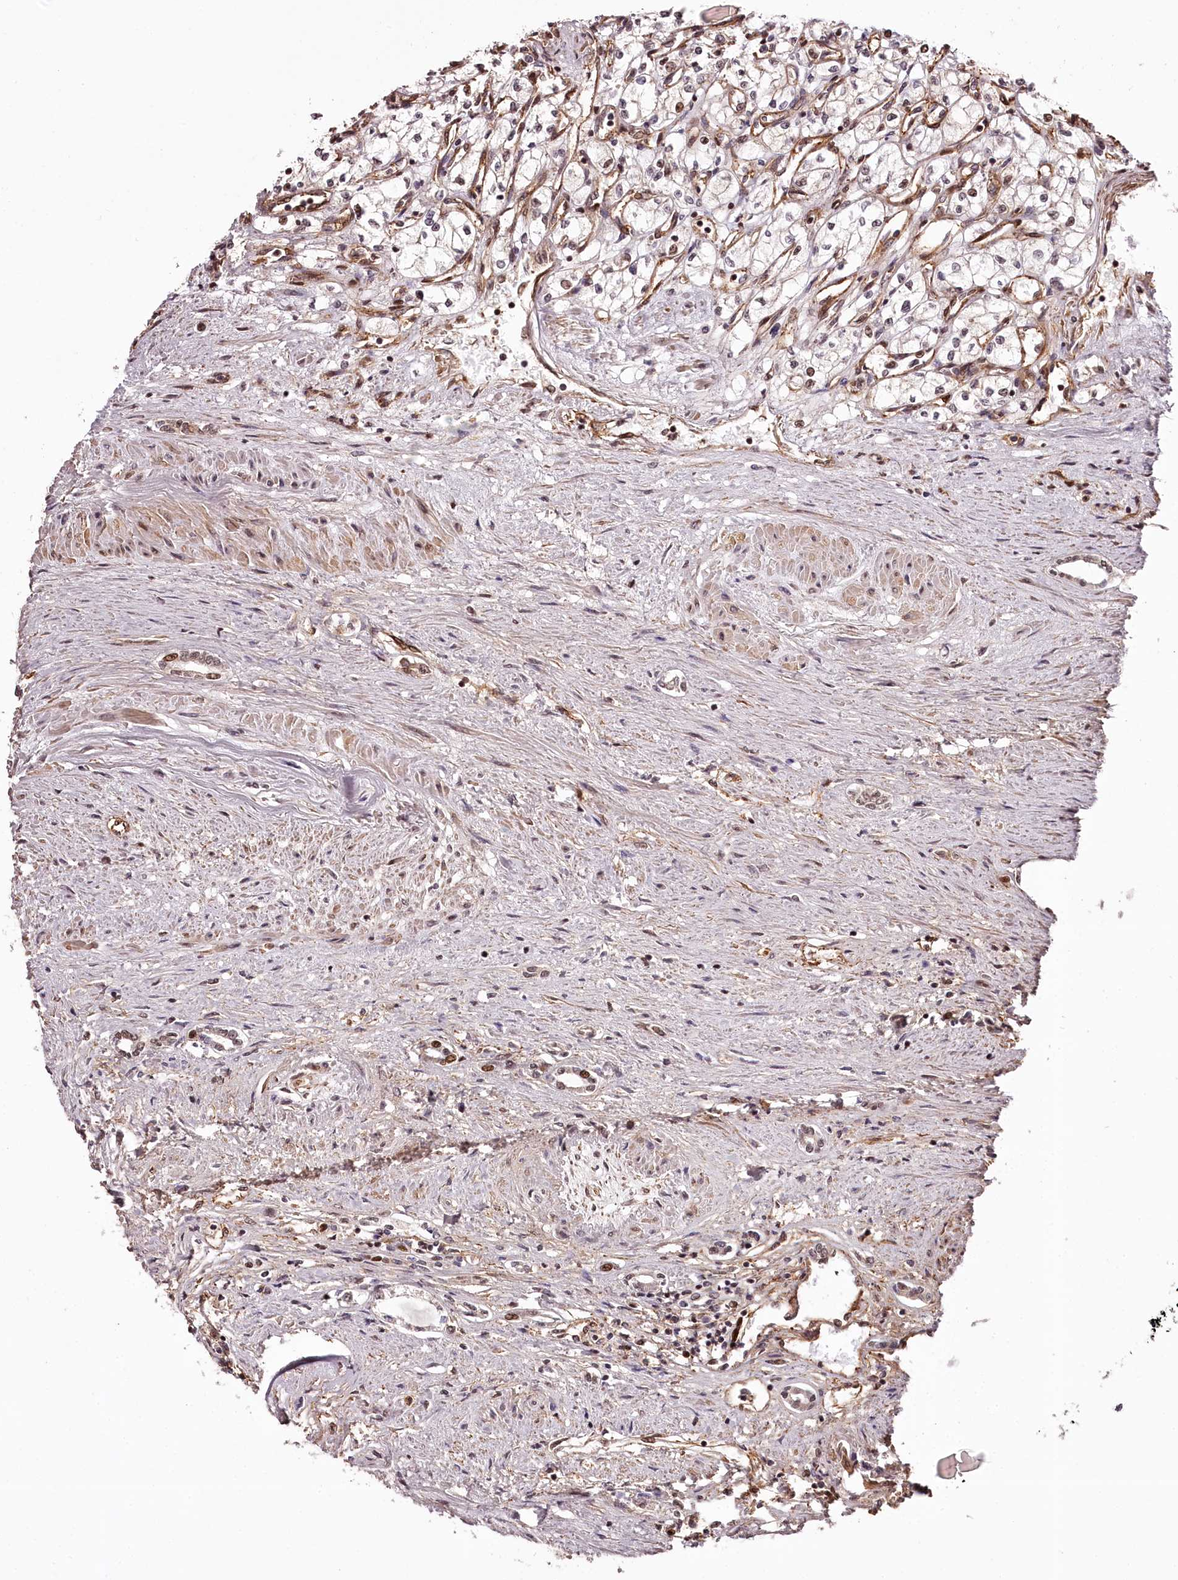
{"staining": {"intensity": "weak", "quantity": "<25%", "location": "cytoplasmic/membranous"}, "tissue": "renal cancer", "cell_type": "Tumor cells", "image_type": "cancer", "snomed": [{"axis": "morphology", "description": "Adenocarcinoma, NOS"}, {"axis": "topography", "description": "Kidney"}], "caption": "A histopathology image of adenocarcinoma (renal) stained for a protein shows no brown staining in tumor cells.", "gene": "TTC33", "patient": {"sex": "male", "age": 59}}